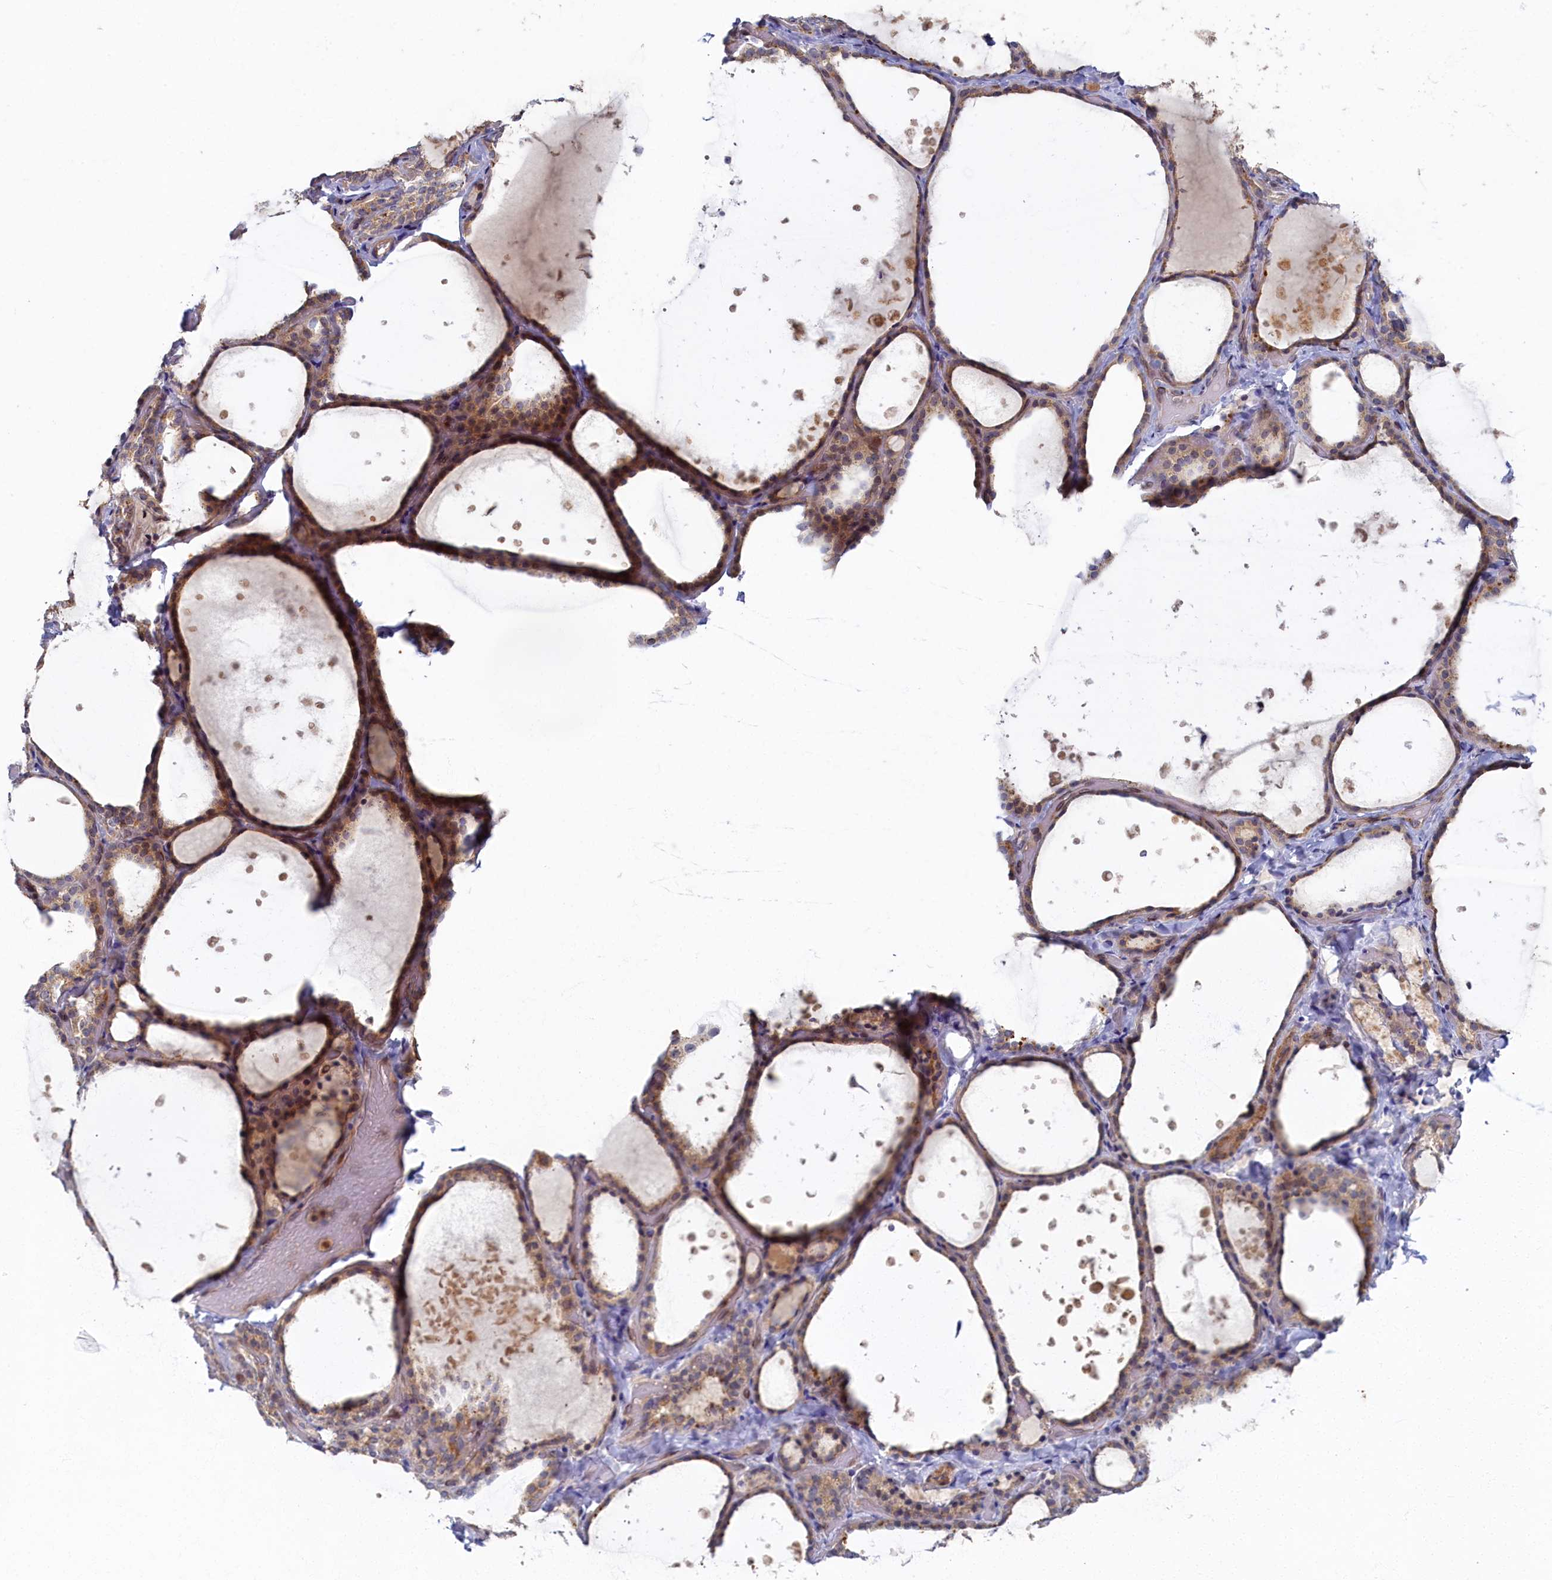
{"staining": {"intensity": "moderate", "quantity": "25%-75%", "location": "cytoplasmic/membranous"}, "tissue": "thyroid gland", "cell_type": "Glandular cells", "image_type": "normal", "snomed": [{"axis": "morphology", "description": "Normal tissue, NOS"}, {"axis": "topography", "description": "Thyroid gland"}], "caption": "Thyroid gland was stained to show a protein in brown. There is medium levels of moderate cytoplasmic/membranous expression in approximately 25%-75% of glandular cells. (Stains: DAB in brown, nuclei in blue, Microscopy: brightfield microscopy at high magnification).", "gene": "CEP20", "patient": {"sex": "female", "age": 44}}